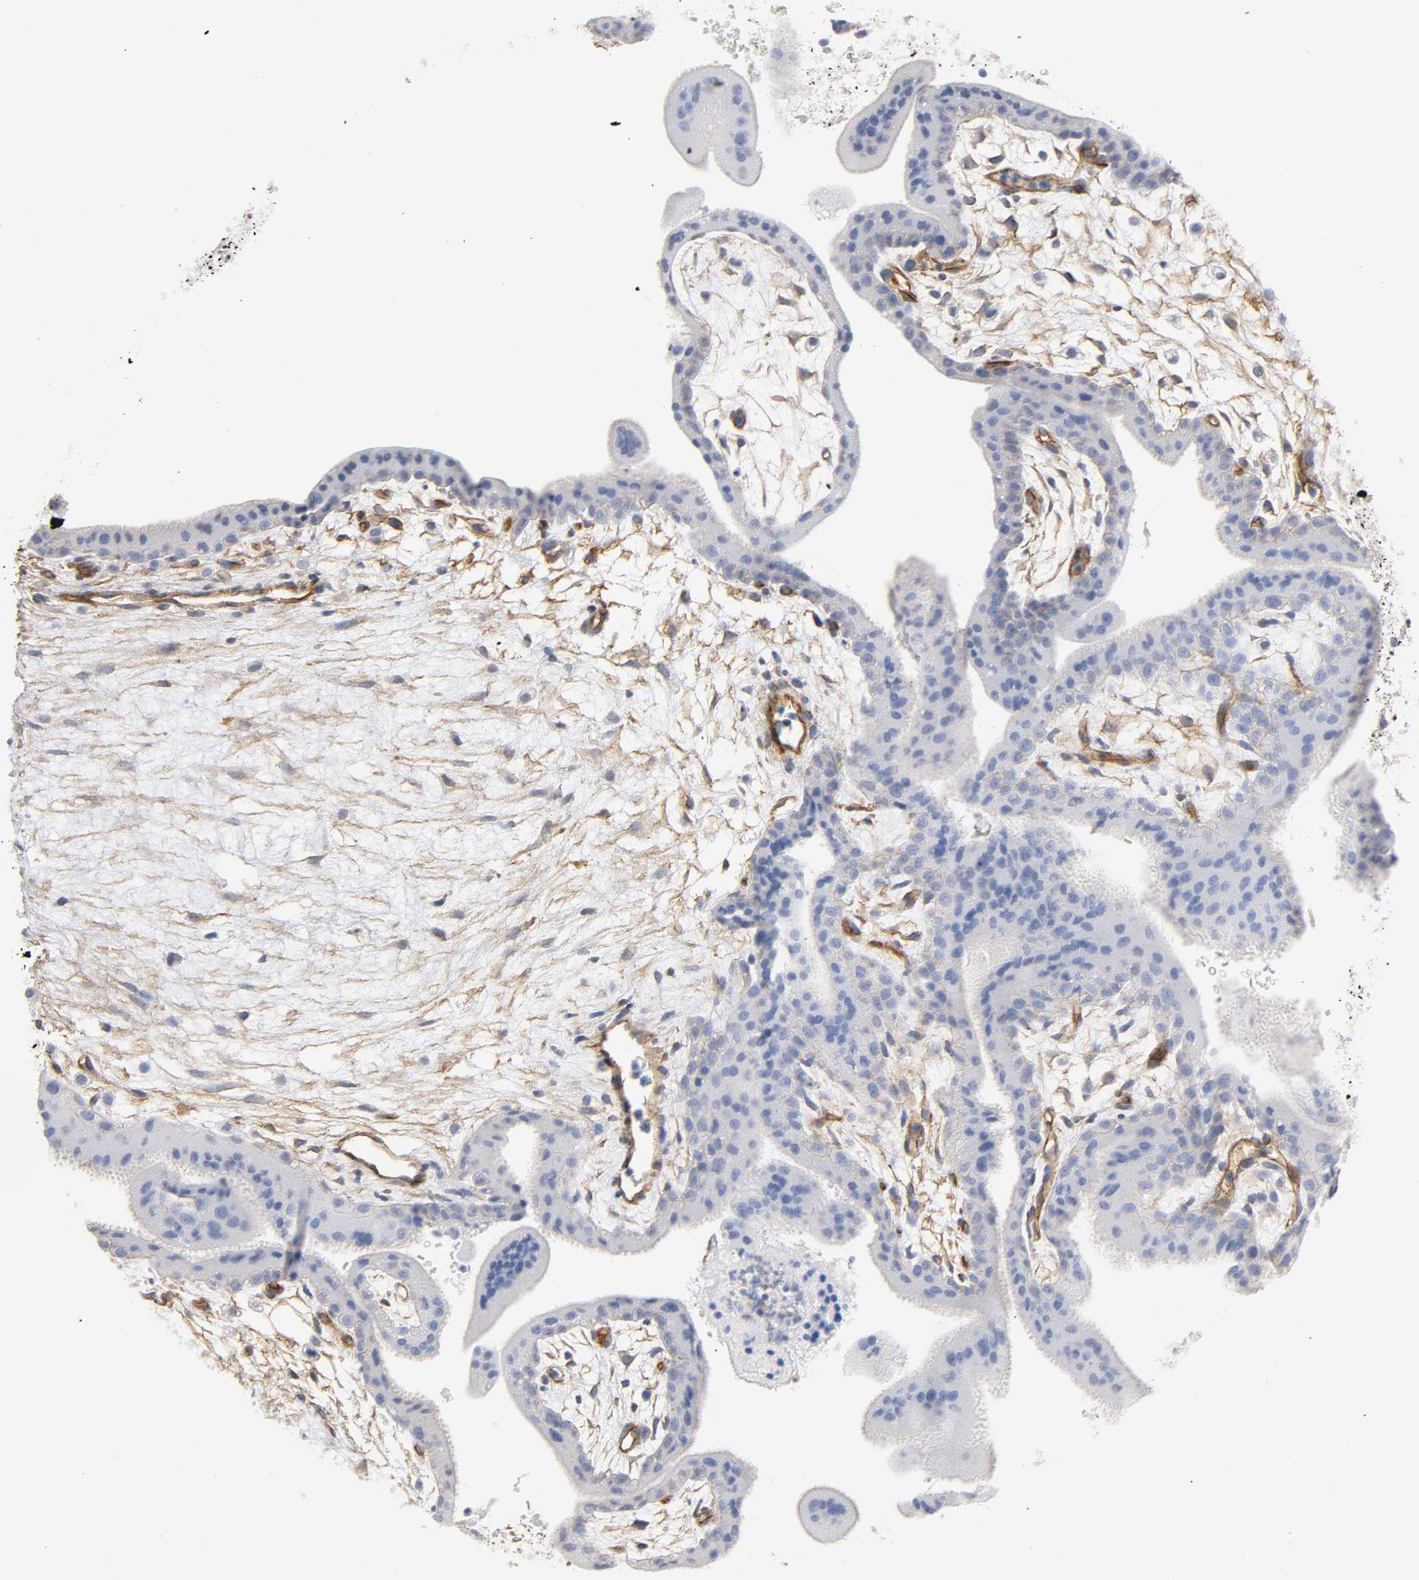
{"staining": {"intensity": "negative", "quantity": "none", "location": "none"}, "tissue": "placenta", "cell_type": "Decidual cells", "image_type": "normal", "snomed": [{"axis": "morphology", "description": "Normal tissue, NOS"}, {"axis": "topography", "description": "Placenta"}], "caption": "Immunohistochemical staining of normal human placenta displays no significant expression in decidual cells. The staining is performed using DAB (3,3'-diaminobenzidine) brown chromogen with nuclei counter-stained in using hematoxylin.", "gene": "SPTAN1", "patient": {"sex": "female", "age": 35}}